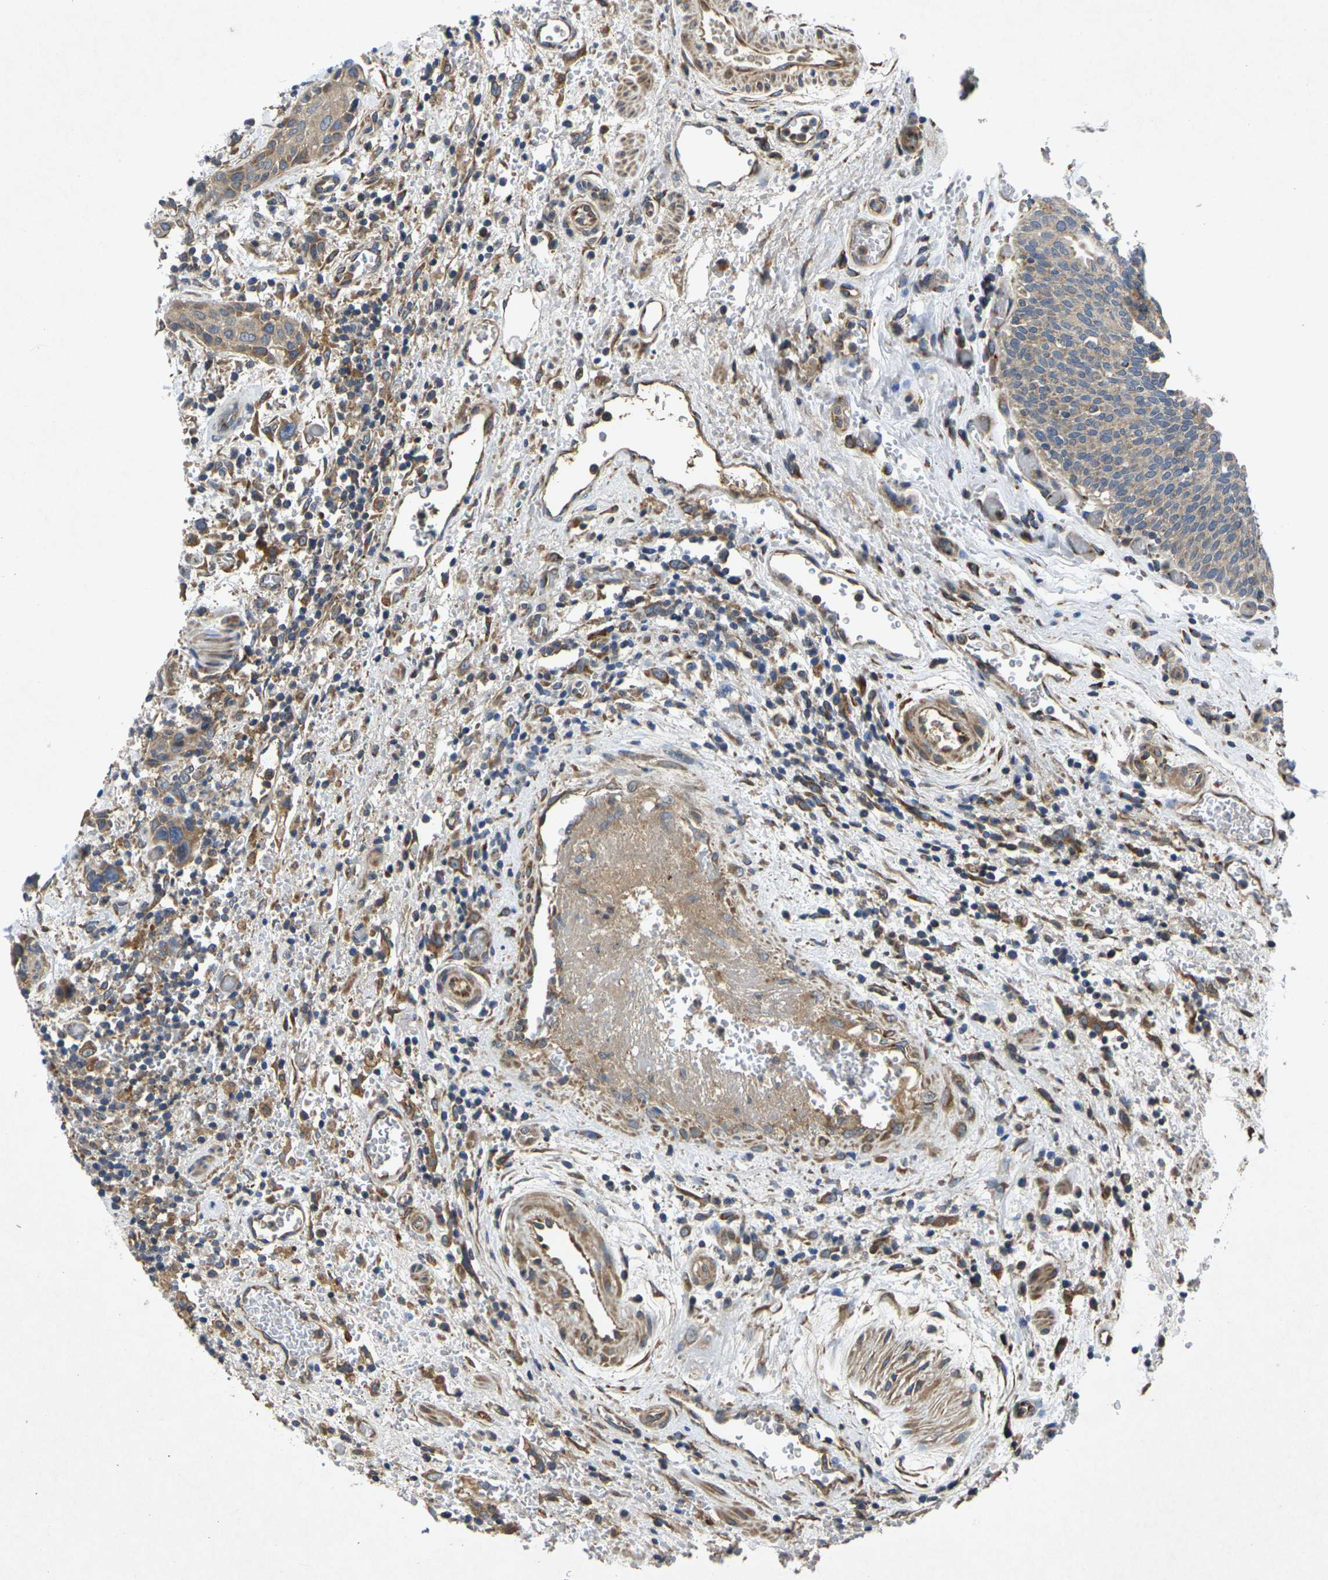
{"staining": {"intensity": "weak", "quantity": ">75%", "location": "cytoplasmic/membranous"}, "tissue": "urothelial cancer", "cell_type": "Tumor cells", "image_type": "cancer", "snomed": [{"axis": "morphology", "description": "Urothelial carcinoma, High grade"}, {"axis": "topography", "description": "Urinary bladder"}], "caption": "Urothelial cancer stained with DAB IHC exhibits low levels of weak cytoplasmic/membranous expression in about >75% of tumor cells. Immunohistochemistry stains the protein of interest in brown and the nuclei are stained blue.", "gene": "KIF1B", "patient": {"sex": "male", "age": 35}}